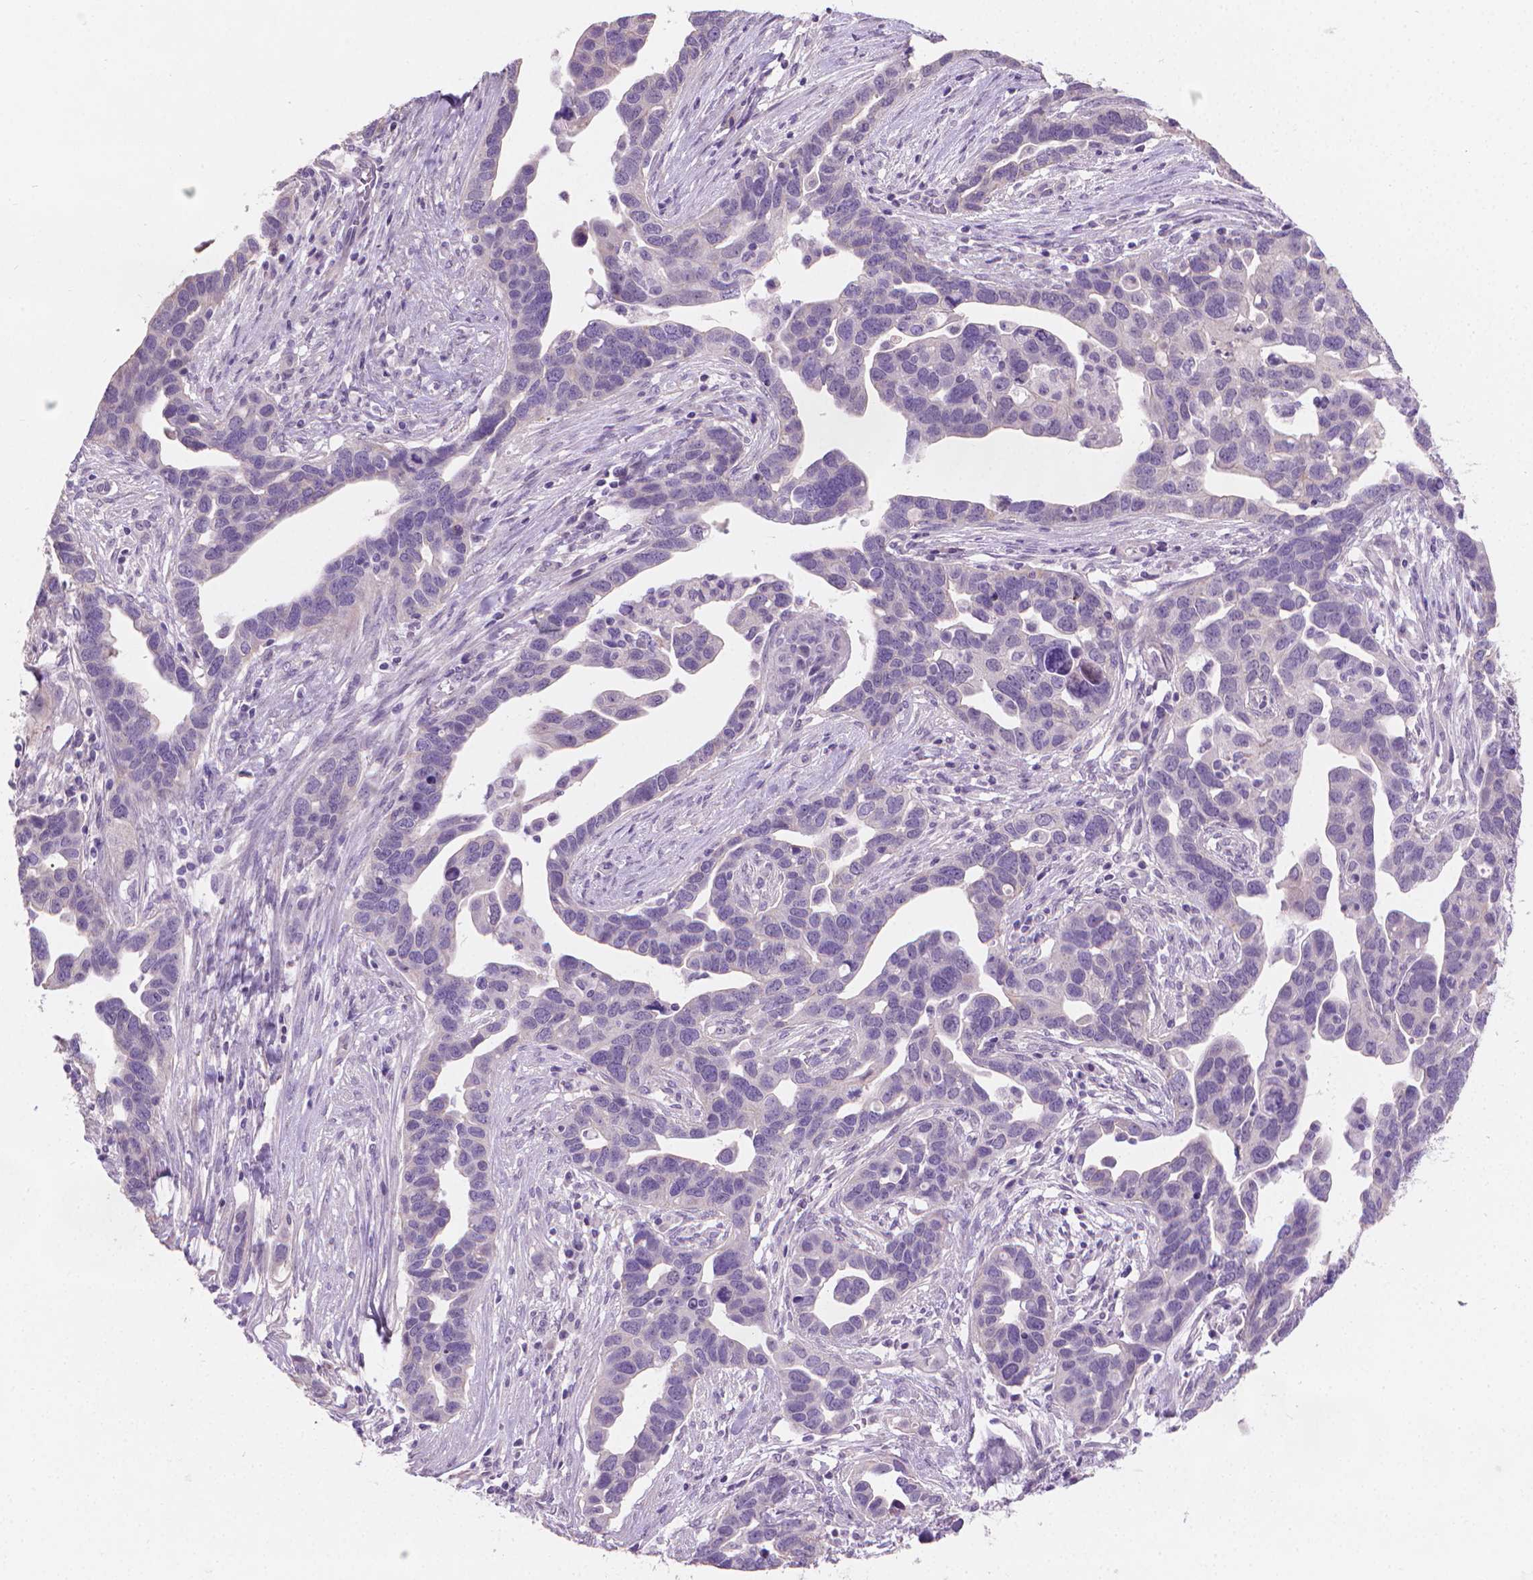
{"staining": {"intensity": "negative", "quantity": "none", "location": "none"}, "tissue": "ovarian cancer", "cell_type": "Tumor cells", "image_type": "cancer", "snomed": [{"axis": "morphology", "description": "Cystadenocarcinoma, serous, NOS"}, {"axis": "topography", "description": "Ovary"}], "caption": "Immunohistochemistry (IHC) histopathology image of human ovarian cancer stained for a protein (brown), which displays no positivity in tumor cells.", "gene": "GSDMA", "patient": {"sex": "female", "age": 54}}